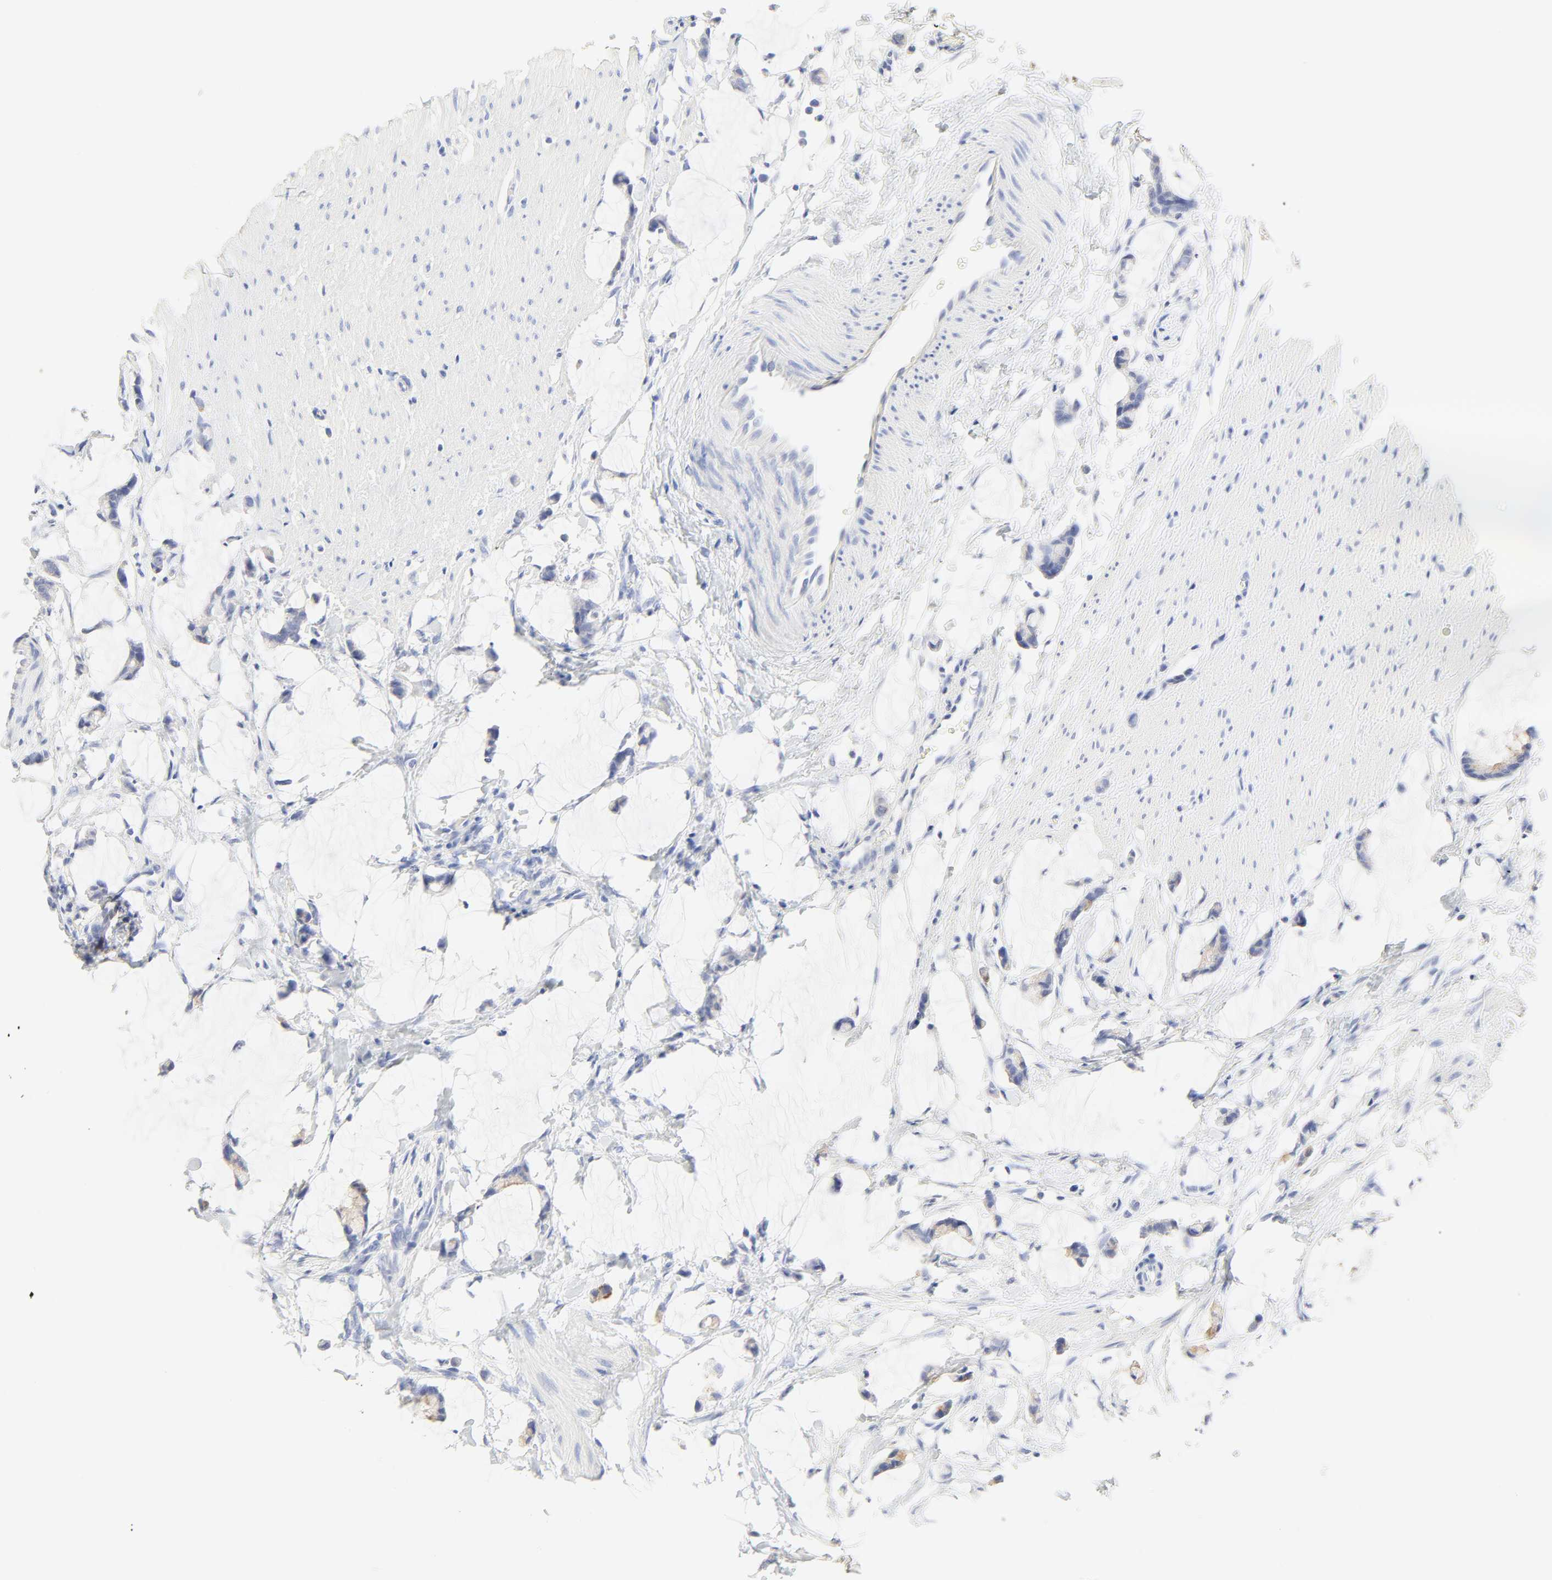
{"staining": {"intensity": "moderate", "quantity": "<25%", "location": "cytoplasmic/membranous"}, "tissue": "colorectal cancer", "cell_type": "Tumor cells", "image_type": "cancer", "snomed": [{"axis": "morphology", "description": "Adenocarcinoma, NOS"}, {"axis": "topography", "description": "Colon"}], "caption": "Adenocarcinoma (colorectal) stained for a protein reveals moderate cytoplasmic/membranous positivity in tumor cells. The staining is performed using DAB (3,3'-diaminobenzidine) brown chromogen to label protein expression. The nuclei are counter-stained blue using hematoxylin.", "gene": "SLCO1B3", "patient": {"sex": "male", "age": 14}}